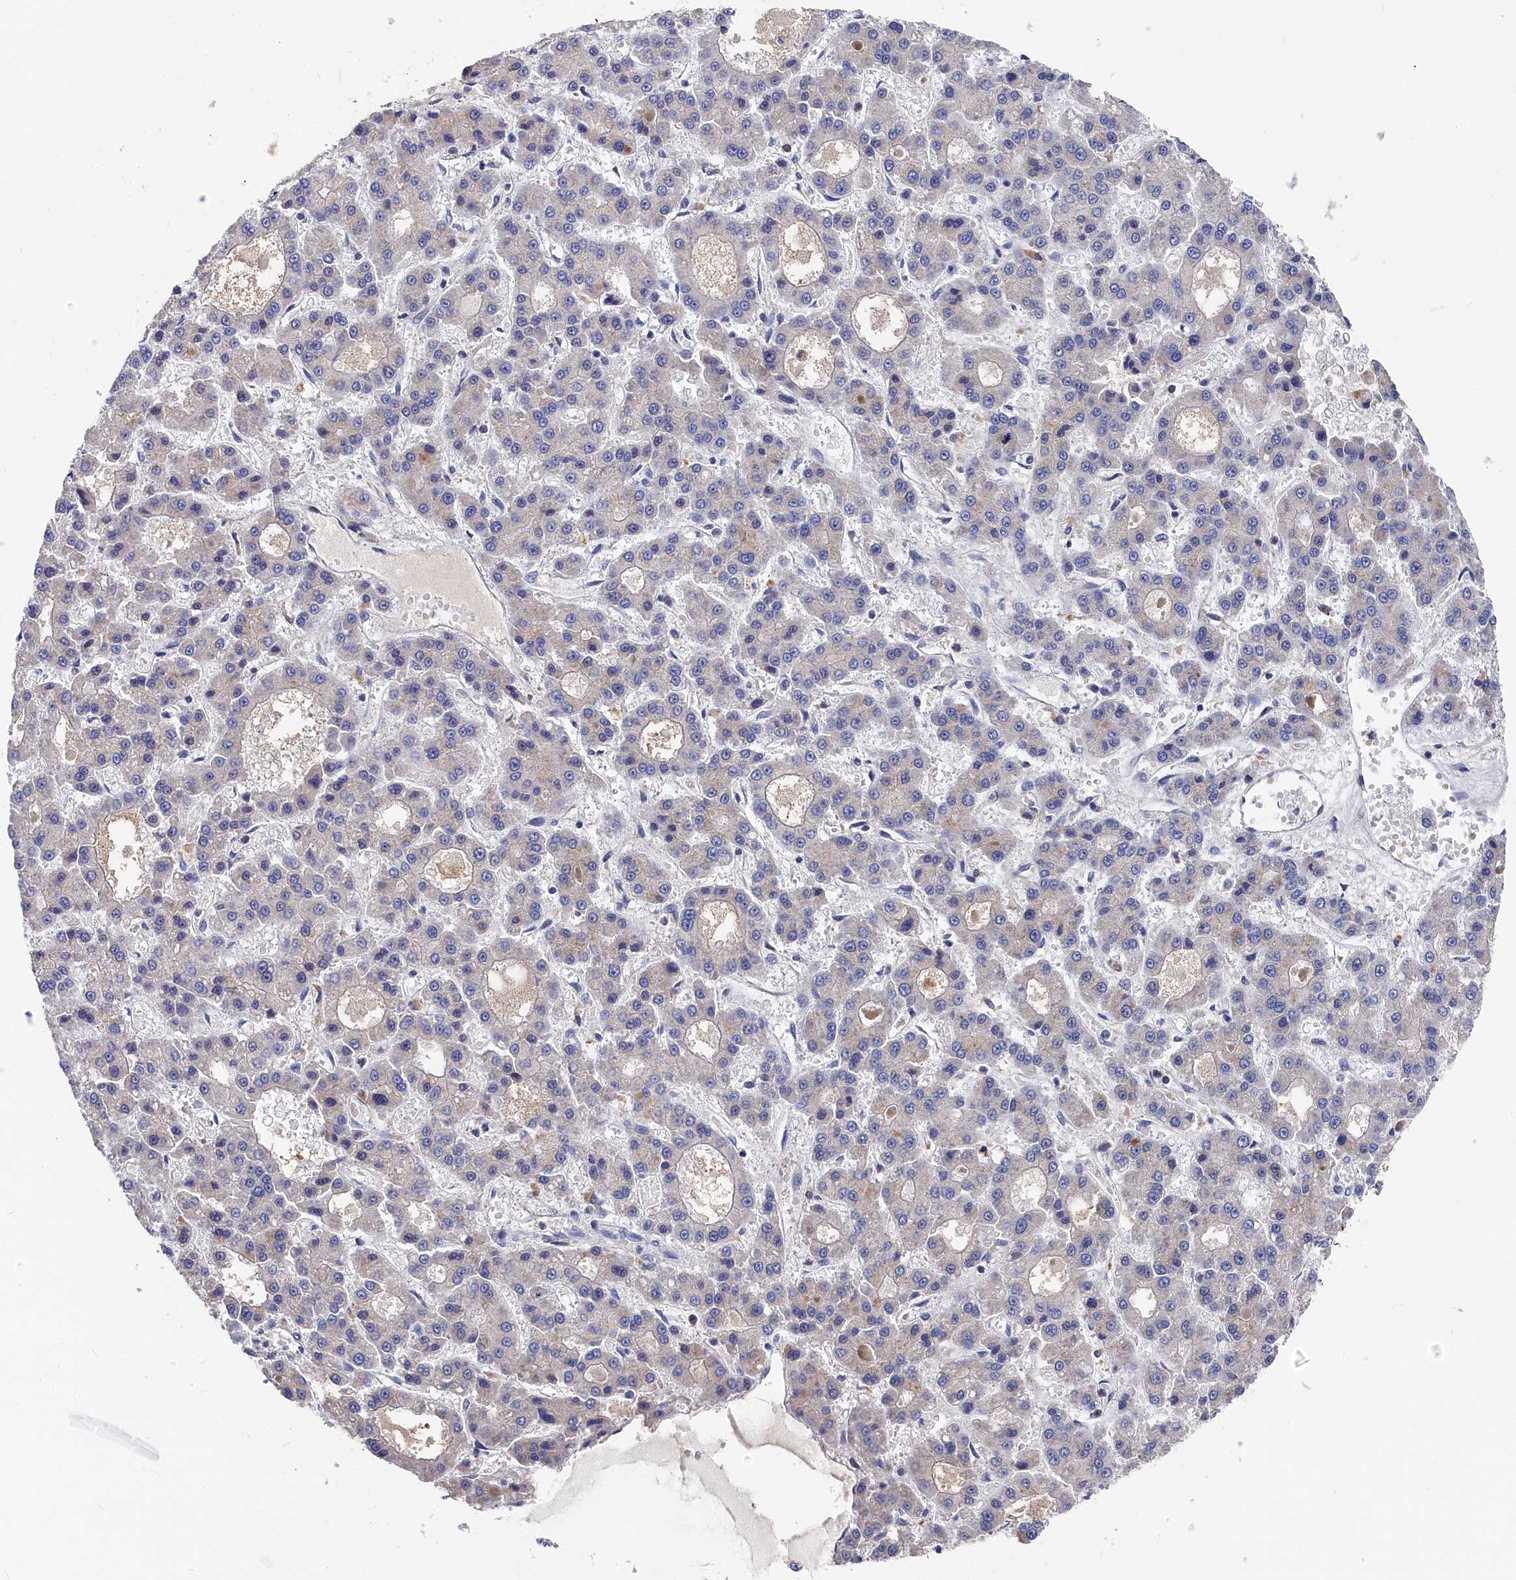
{"staining": {"intensity": "negative", "quantity": "none", "location": "none"}, "tissue": "liver cancer", "cell_type": "Tumor cells", "image_type": "cancer", "snomed": [{"axis": "morphology", "description": "Carcinoma, Hepatocellular, NOS"}, {"axis": "topography", "description": "Liver"}], "caption": "DAB (3,3'-diaminobenzidine) immunohistochemical staining of liver cancer (hepatocellular carcinoma) demonstrates no significant expression in tumor cells.", "gene": "CYB5D2", "patient": {"sex": "male", "age": 70}}